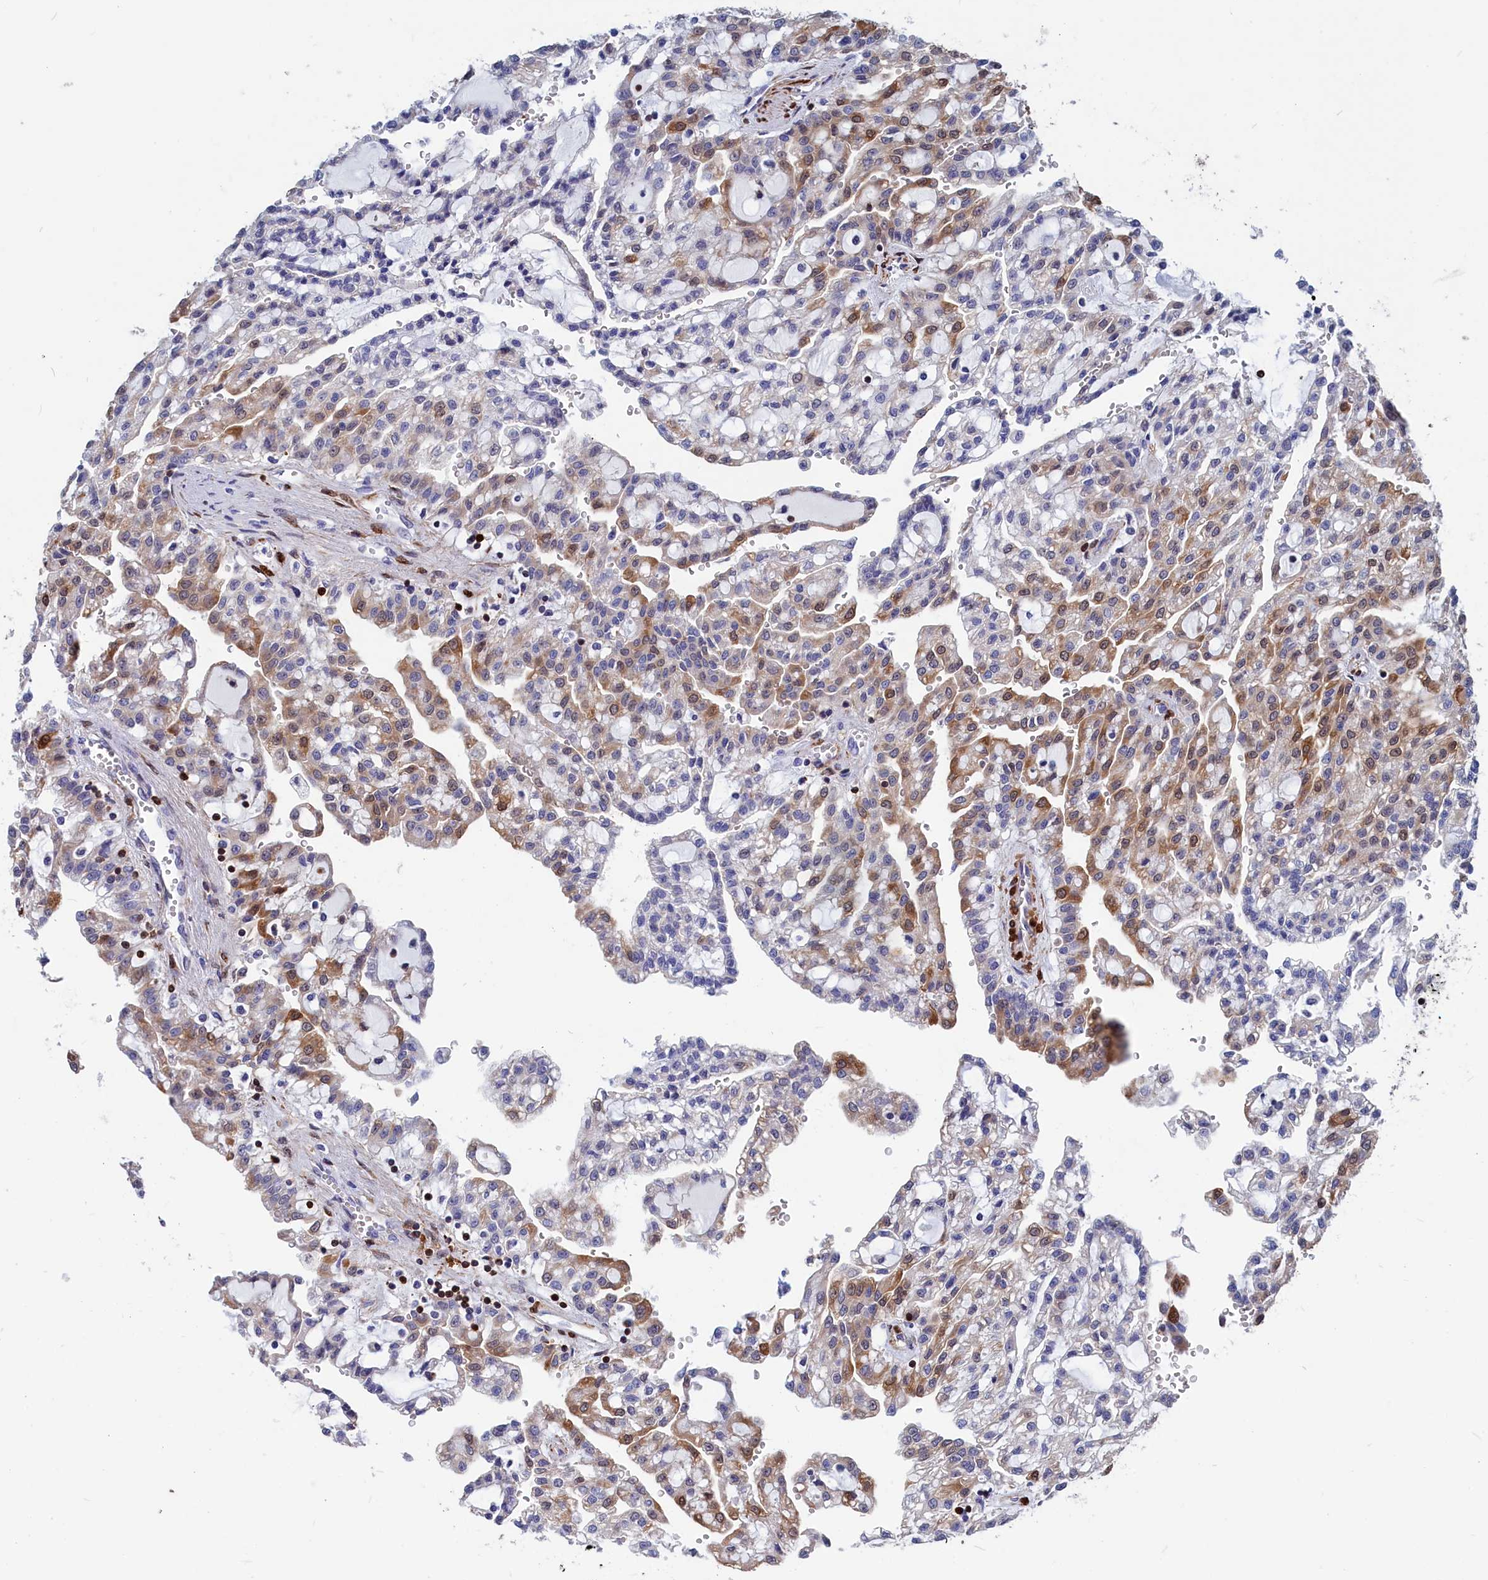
{"staining": {"intensity": "moderate", "quantity": "25%-75%", "location": "cytoplasmic/membranous,nuclear"}, "tissue": "renal cancer", "cell_type": "Tumor cells", "image_type": "cancer", "snomed": [{"axis": "morphology", "description": "Adenocarcinoma, NOS"}, {"axis": "topography", "description": "Kidney"}], "caption": "Moderate cytoplasmic/membranous and nuclear protein staining is present in about 25%-75% of tumor cells in renal cancer (adenocarcinoma).", "gene": "CRIP1", "patient": {"sex": "male", "age": 63}}